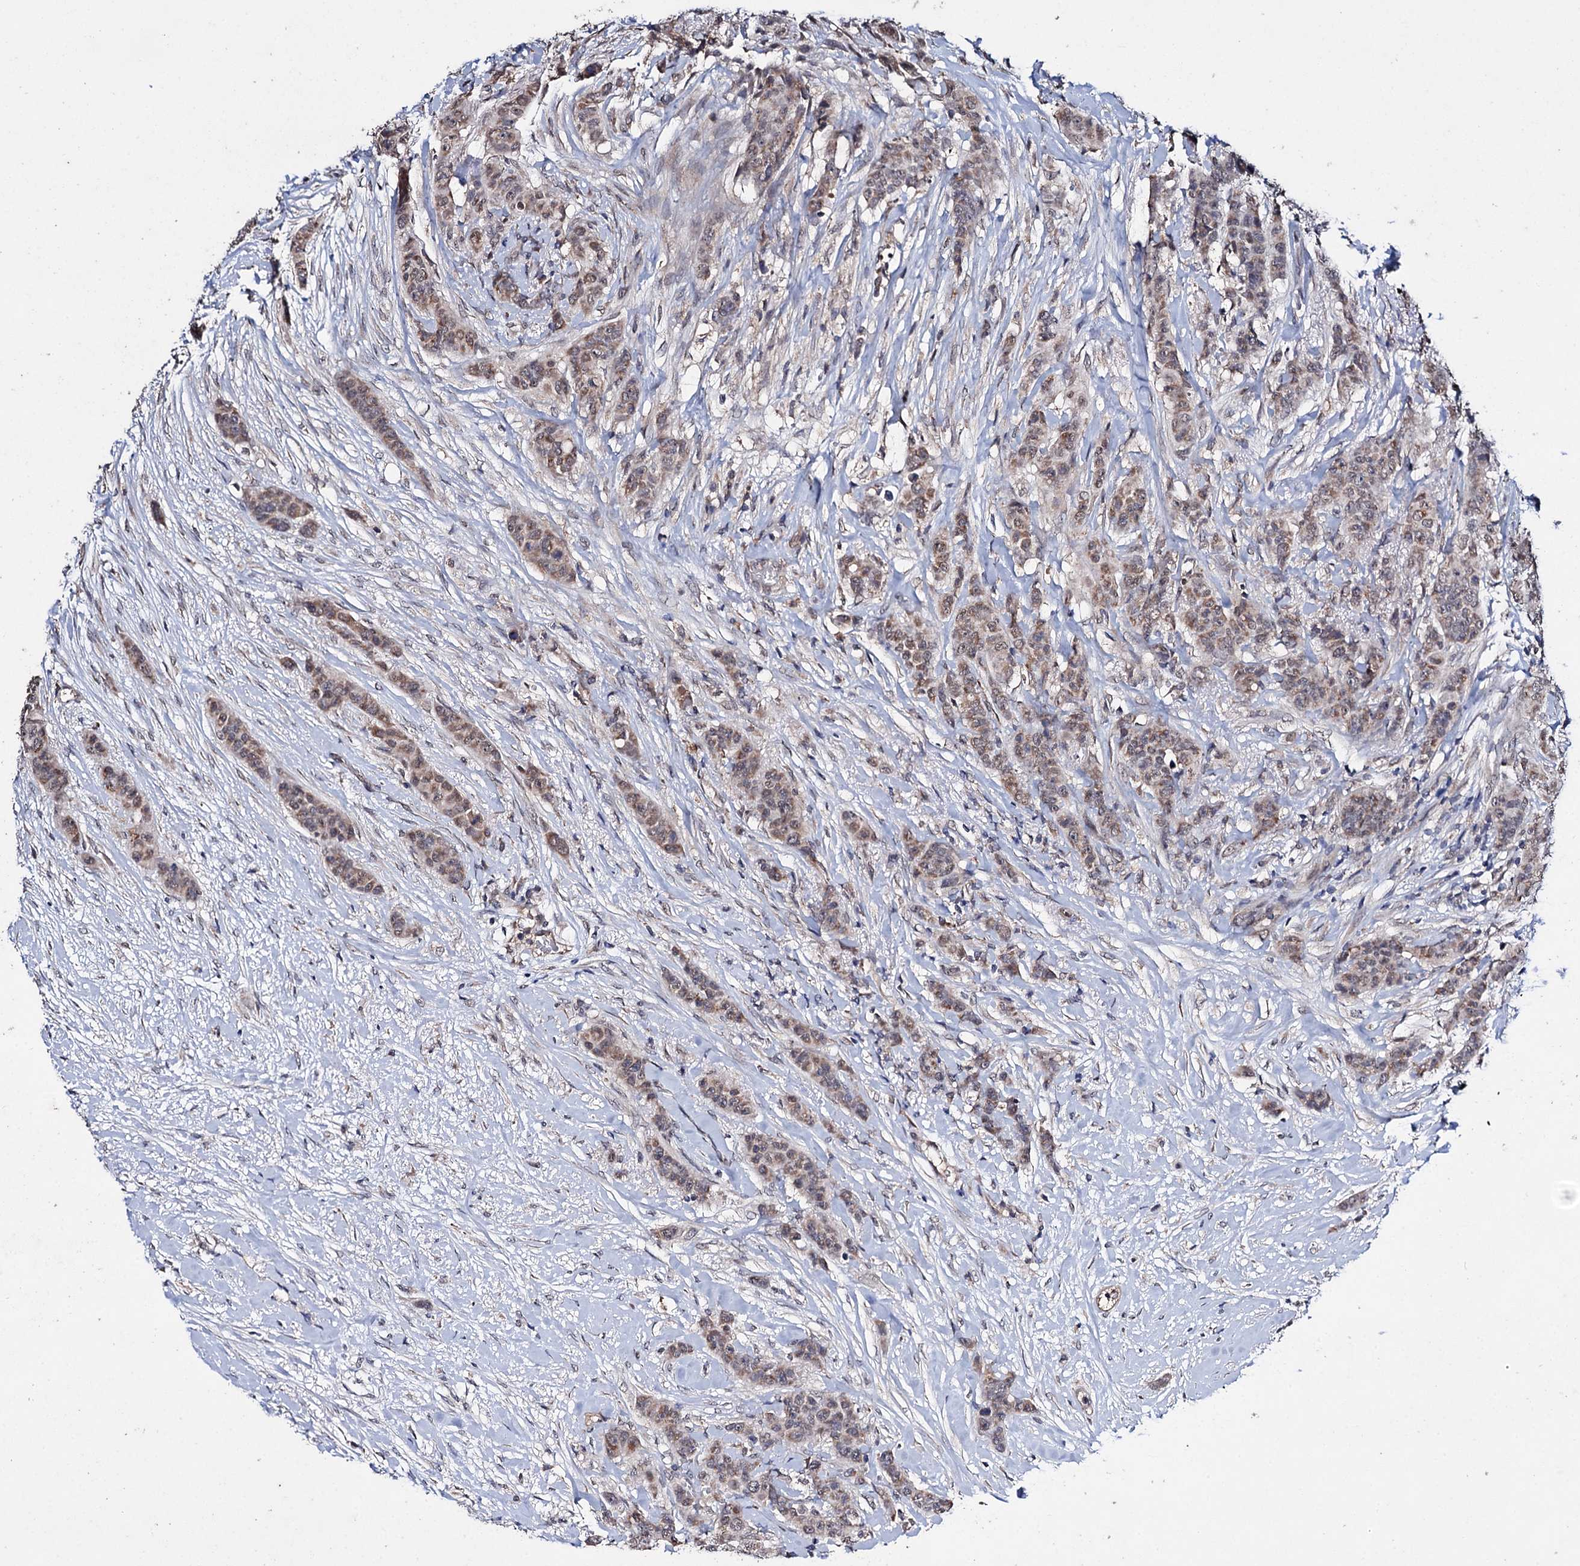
{"staining": {"intensity": "moderate", "quantity": ">75%", "location": "cytoplasmic/membranous,nuclear"}, "tissue": "breast cancer", "cell_type": "Tumor cells", "image_type": "cancer", "snomed": [{"axis": "morphology", "description": "Duct carcinoma"}, {"axis": "topography", "description": "Breast"}], "caption": "The micrograph shows staining of breast cancer (intraductal carcinoma), revealing moderate cytoplasmic/membranous and nuclear protein staining (brown color) within tumor cells.", "gene": "CLPB", "patient": {"sex": "female", "age": 40}}